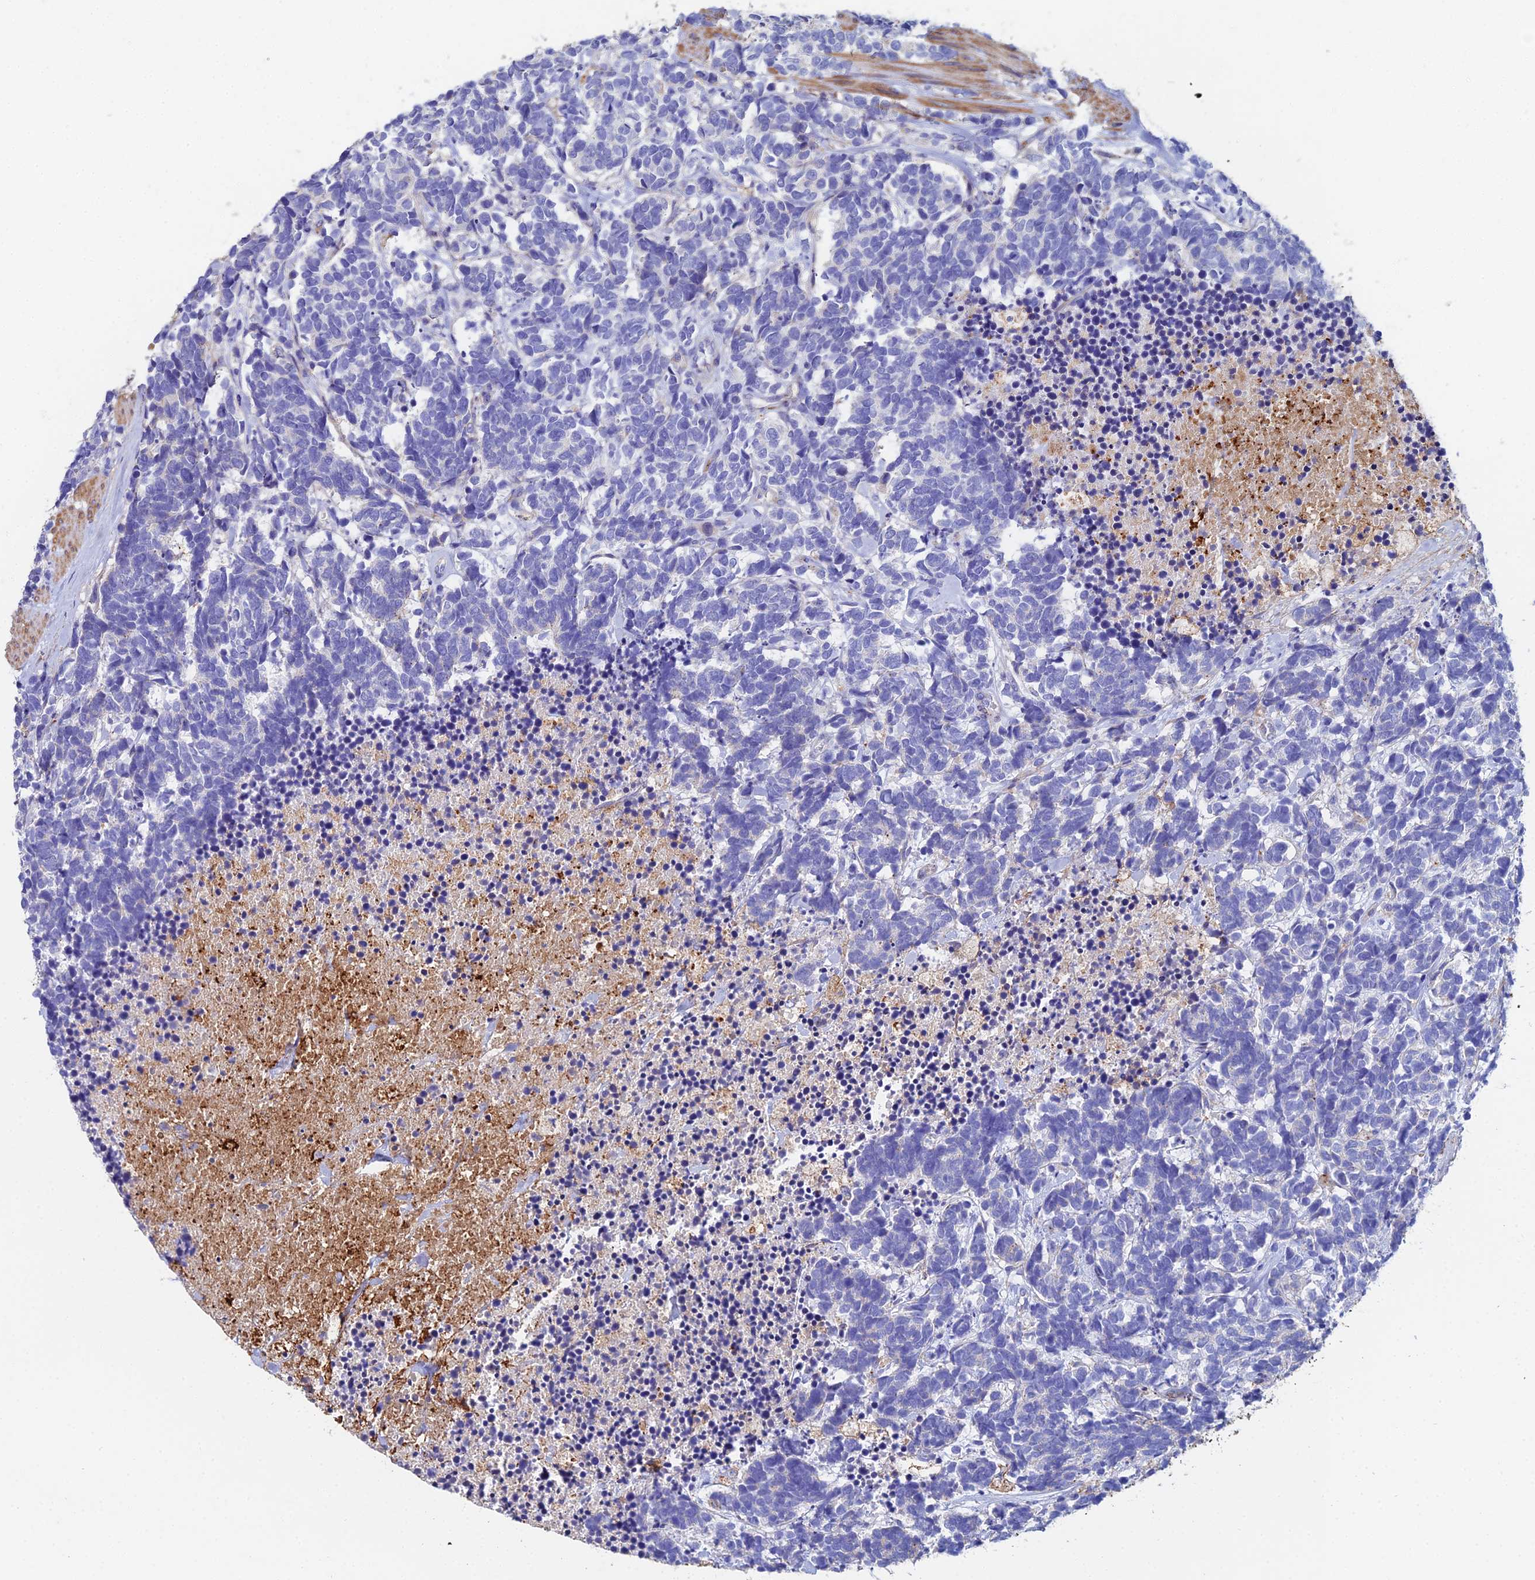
{"staining": {"intensity": "negative", "quantity": "none", "location": "none"}, "tissue": "carcinoid", "cell_type": "Tumor cells", "image_type": "cancer", "snomed": [{"axis": "morphology", "description": "Carcinoma, NOS"}, {"axis": "morphology", "description": "Carcinoid, malignant, NOS"}, {"axis": "topography", "description": "Prostate"}], "caption": "Carcinoma stained for a protein using immunohistochemistry (IHC) demonstrates no positivity tumor cells.", "gene": "C6", "patient": {"sex": "male", "age": 57}}